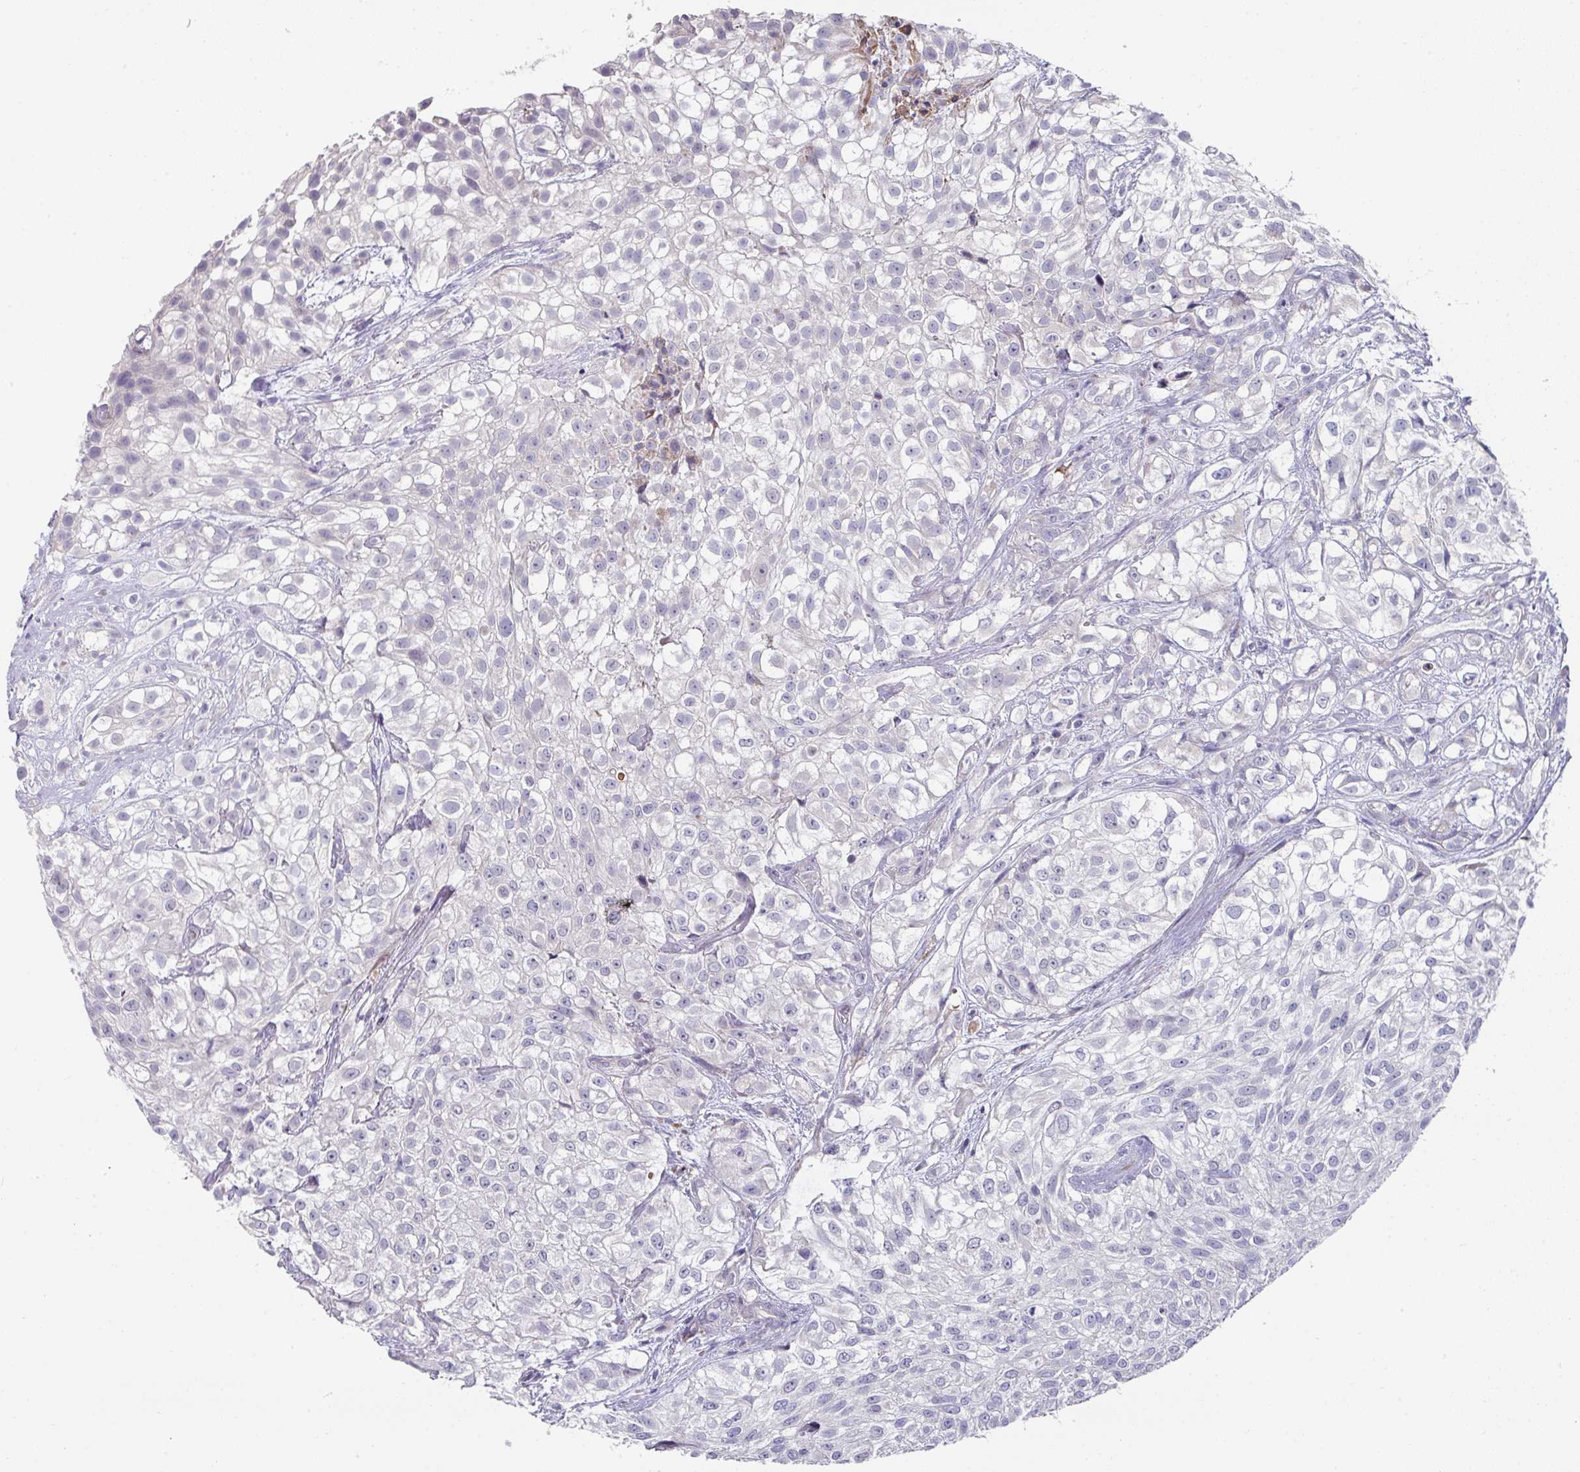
{"staining": {"intensity": "negative", "quantity": "none", "location": "none"}, "tissue": "urothelial cancer", "cell_type": "Tumor cells", "image_type": "cancer", "snomed": [{"axis": "morphology", "description": "Urothelial carcinoma, High grade"}, {"axis": "topography", "description": "Urinary bladder"}], "caption": "Urothelial cancer was stained to show a protein in brown. There is no significant staining in tumor cells. Brightfield microscopy of immunohistochemistry stained with DAB (brown) and hematoxylin (blue), captured at high magnification.", "gene": "CBX7", "patient": {"sex": "male", "age": 56}}